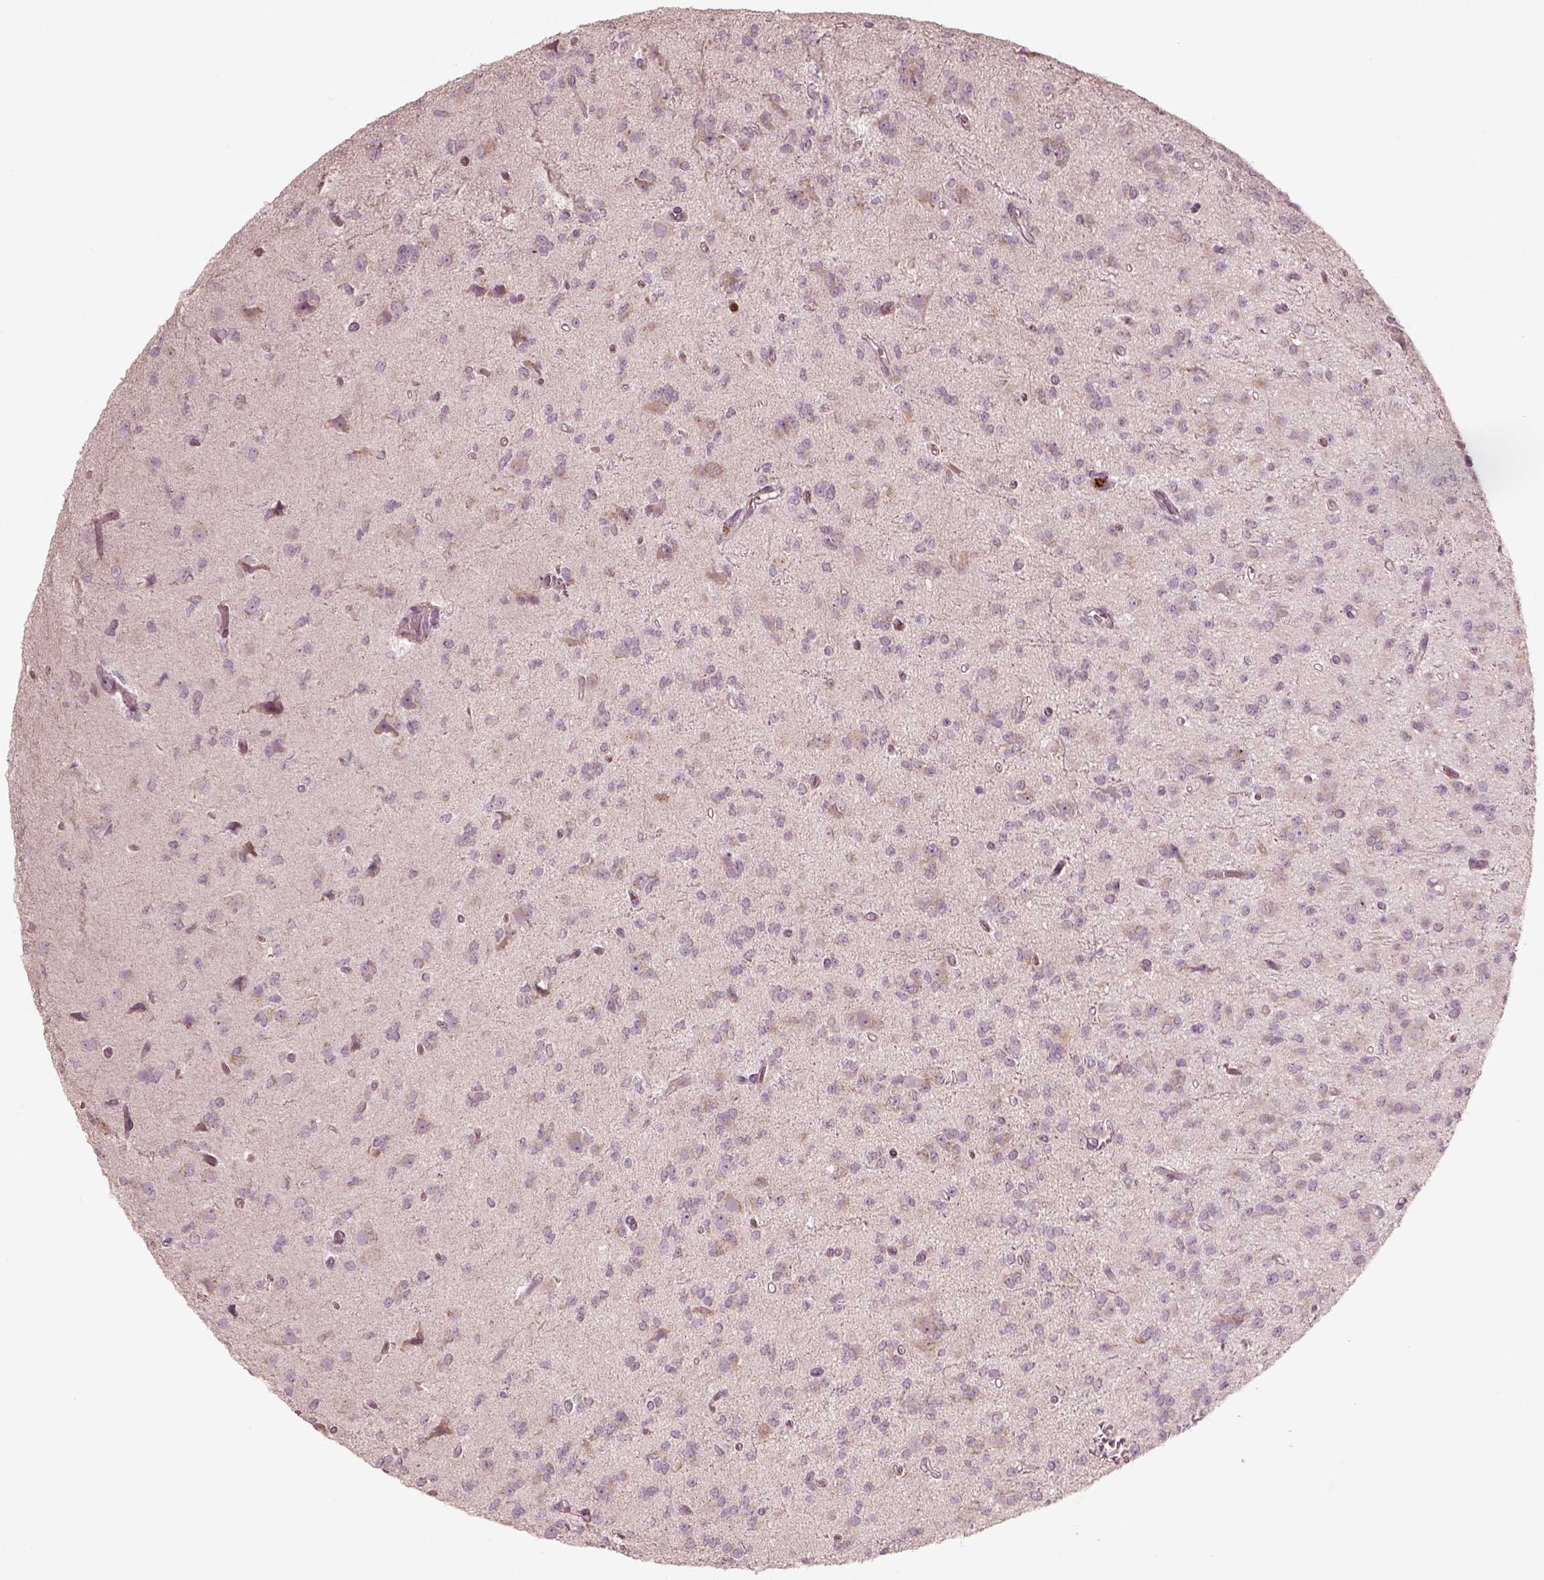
{"staining": {"intensity": "negative", "quantity": "none", "location": "none"}, "tissue": "glioma", "cell_type": "Tumor cells", "image_type": "cancer", "snomed": [{"axis": "morphology", "description": "Glioma, malignant, Low grade"}, {"axis": "topography", "description": "Brain"}], "caption": "Glioma was stained to show a protein in brown. There is no significant staining in tumor cells.", "gene": "ABCA7", "patient": {"sex": "male", "age": 27}}